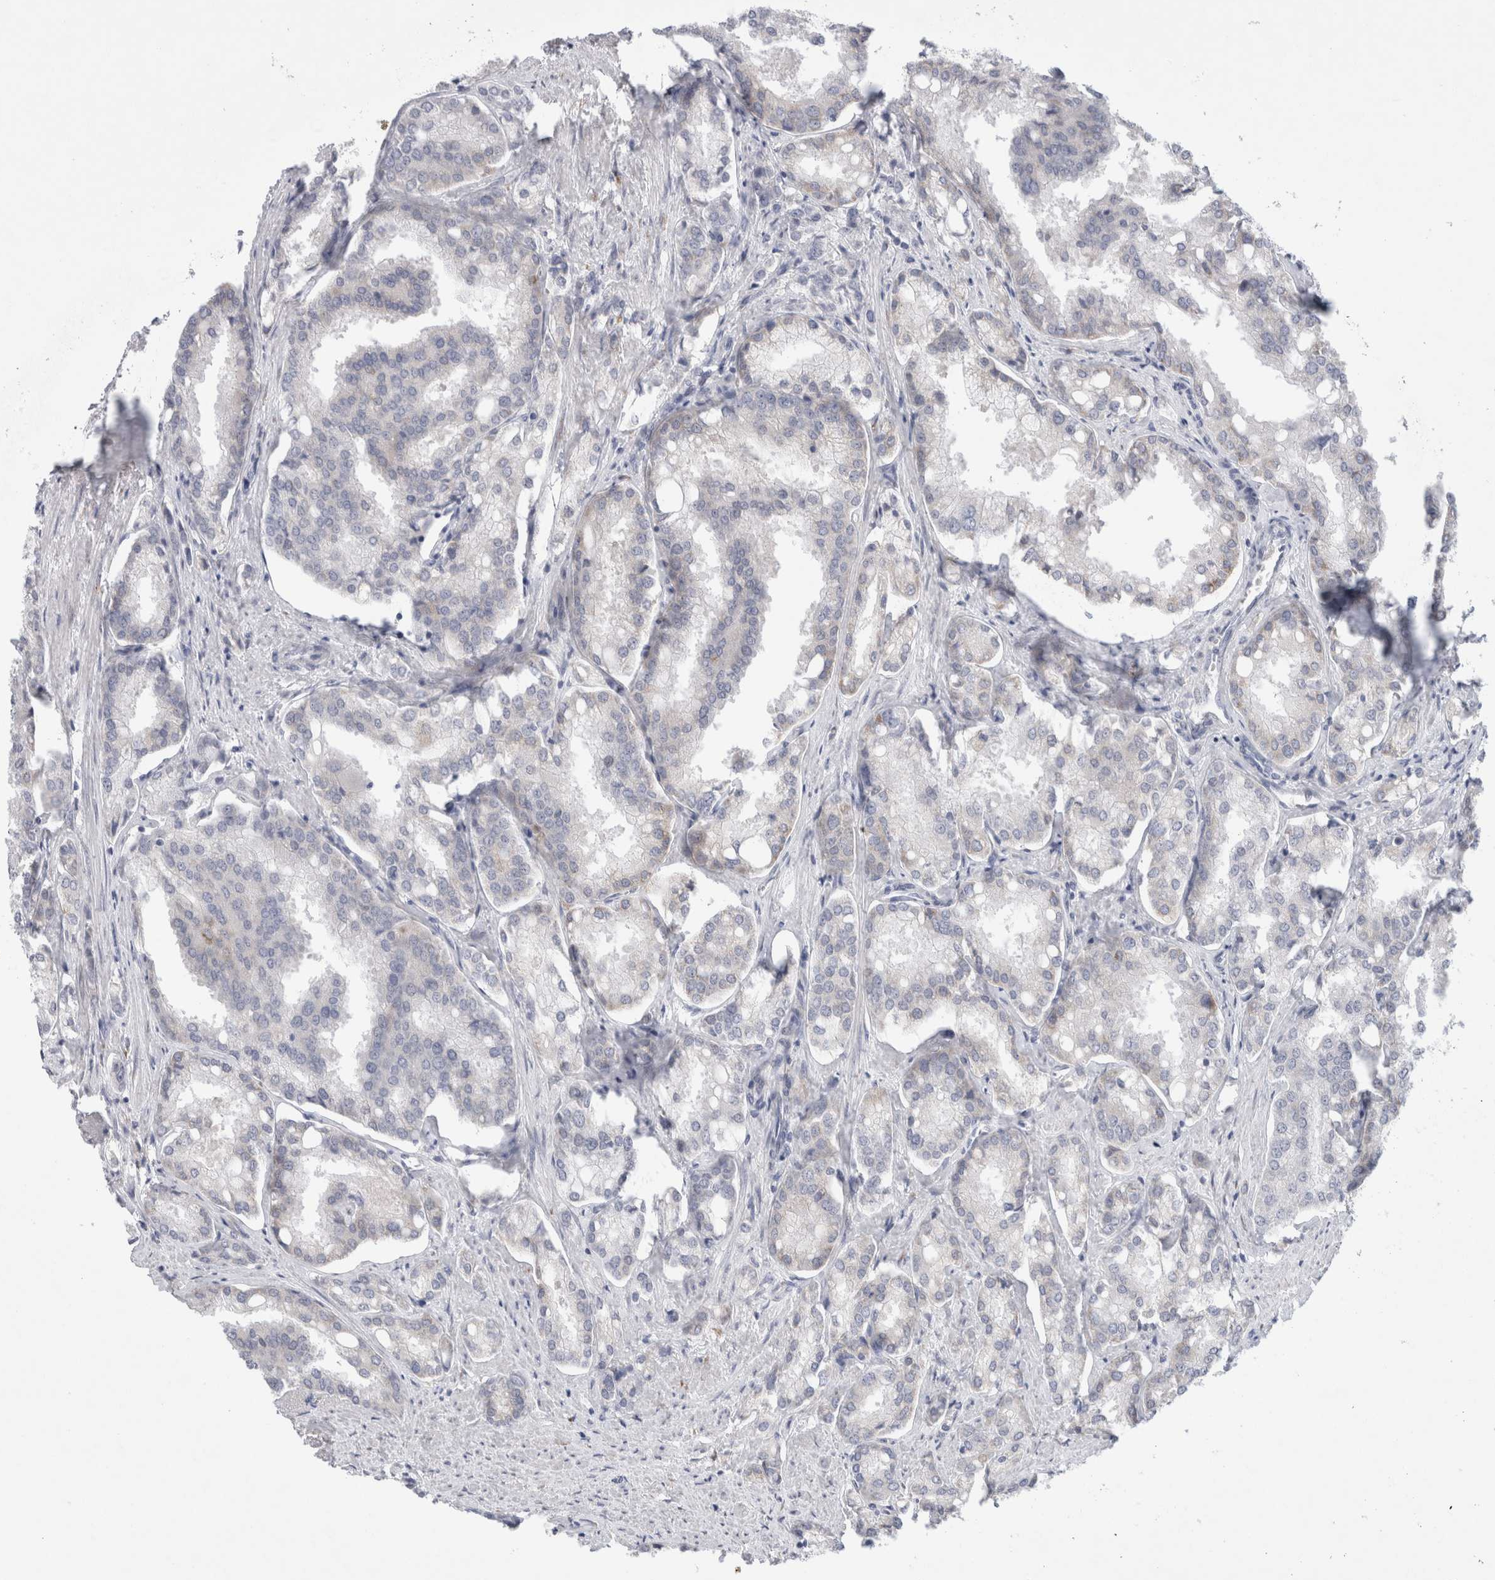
{"staining": {"intensity": "negative", "quantity": "none", "location": "none"}, "tissue": "prostate cancer", "cell_type": "Tumor cells", "image_type": "cancer", "snomed": [{"axis": "morphology", "description": "Adenocarcinoma, High grade"}, {"axis": "topography", "description": "Prostate"}], "caption": "Immunohistochemical staining of human prostate cancer shows no significant expression in tumor cells.", "gene": "TRMT1L", "patient": {"sex": "male", "age": 50}}